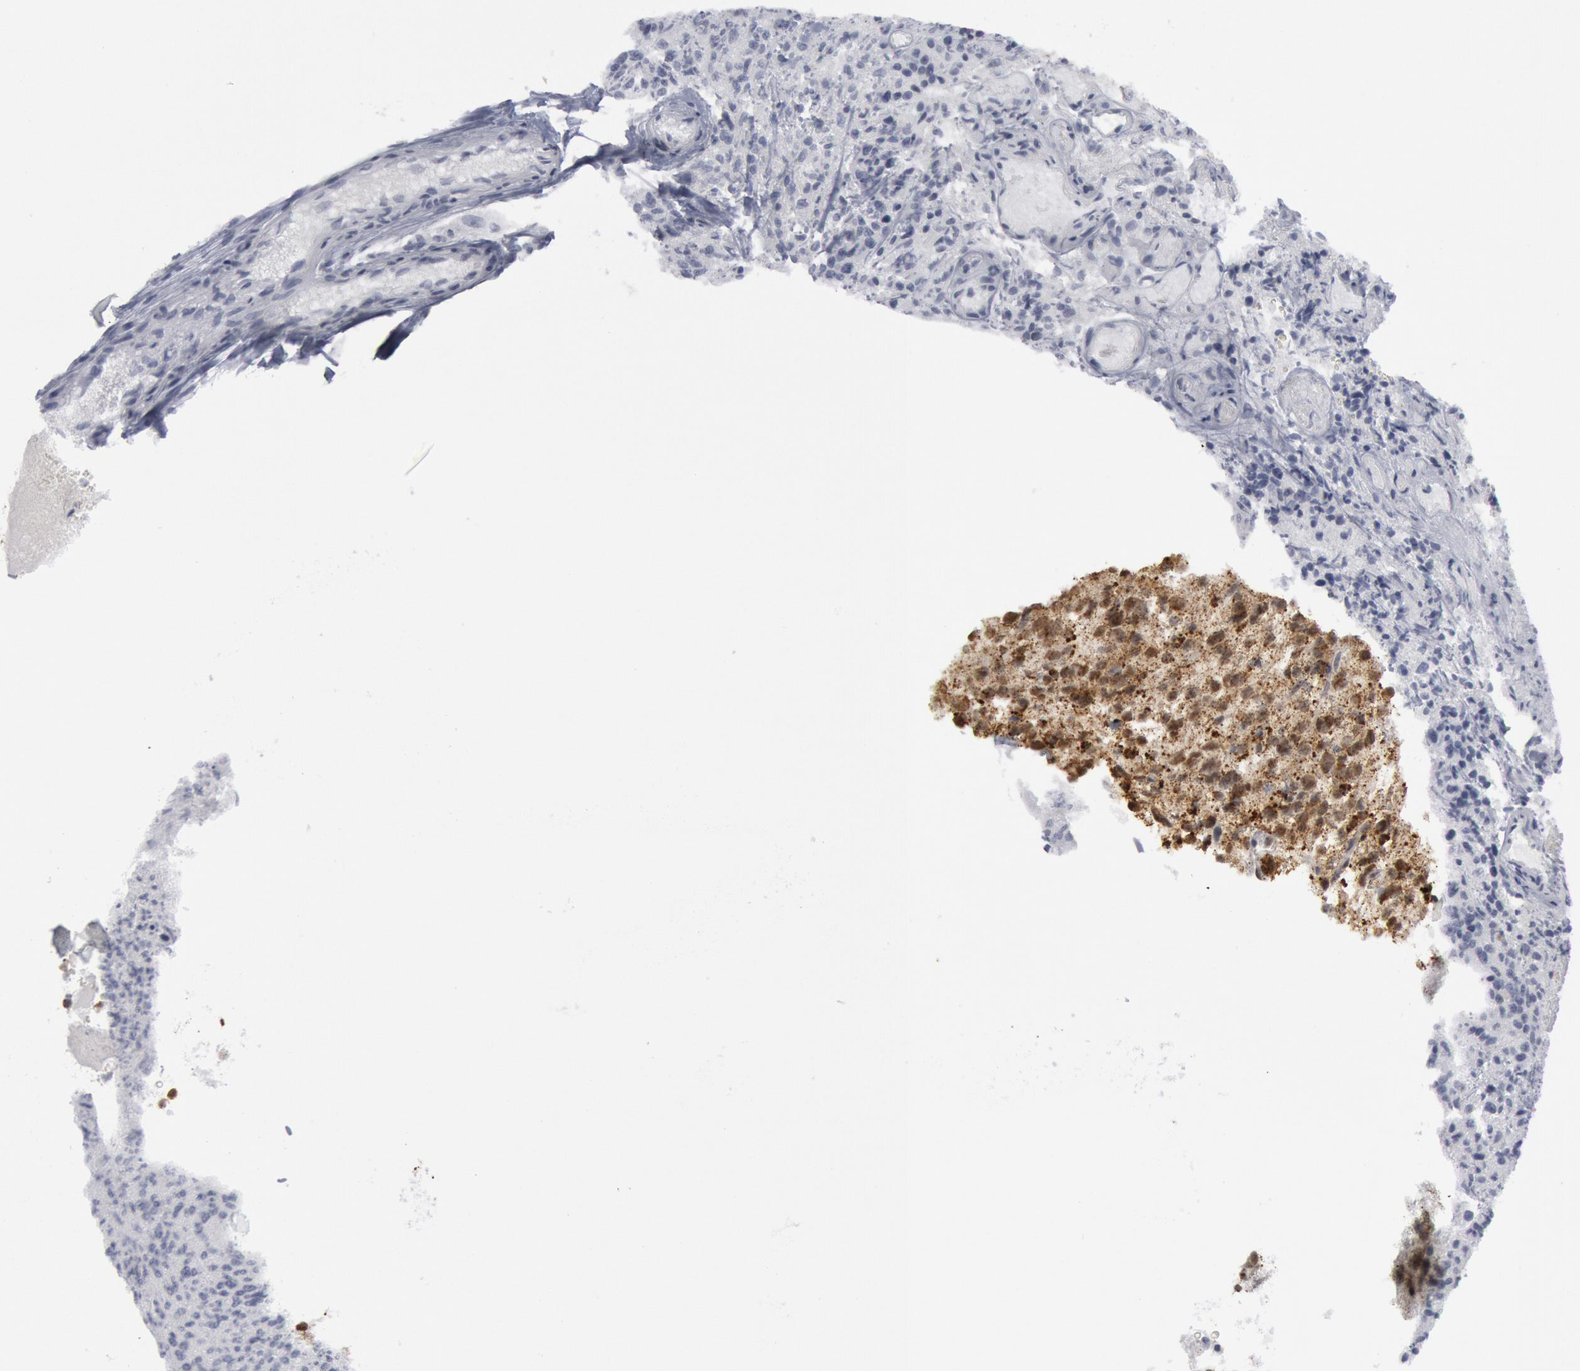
{"staining": {"intensity": "negative", "quantity": "none", "location": "none"}, "tissue": "glioma", "cell_type": "Tumor cells", "image_type": "cancer", "snomed": [{"axis": "morphology", "description": "Glioma, malignant, High grade"}, {"axis": "topography", "description": "Brain"}], "caption": "IHC of glioma displays no positivity in tumor cells.", "gene": "CASP9", "patient": {"sex": "male", "age": 36}}